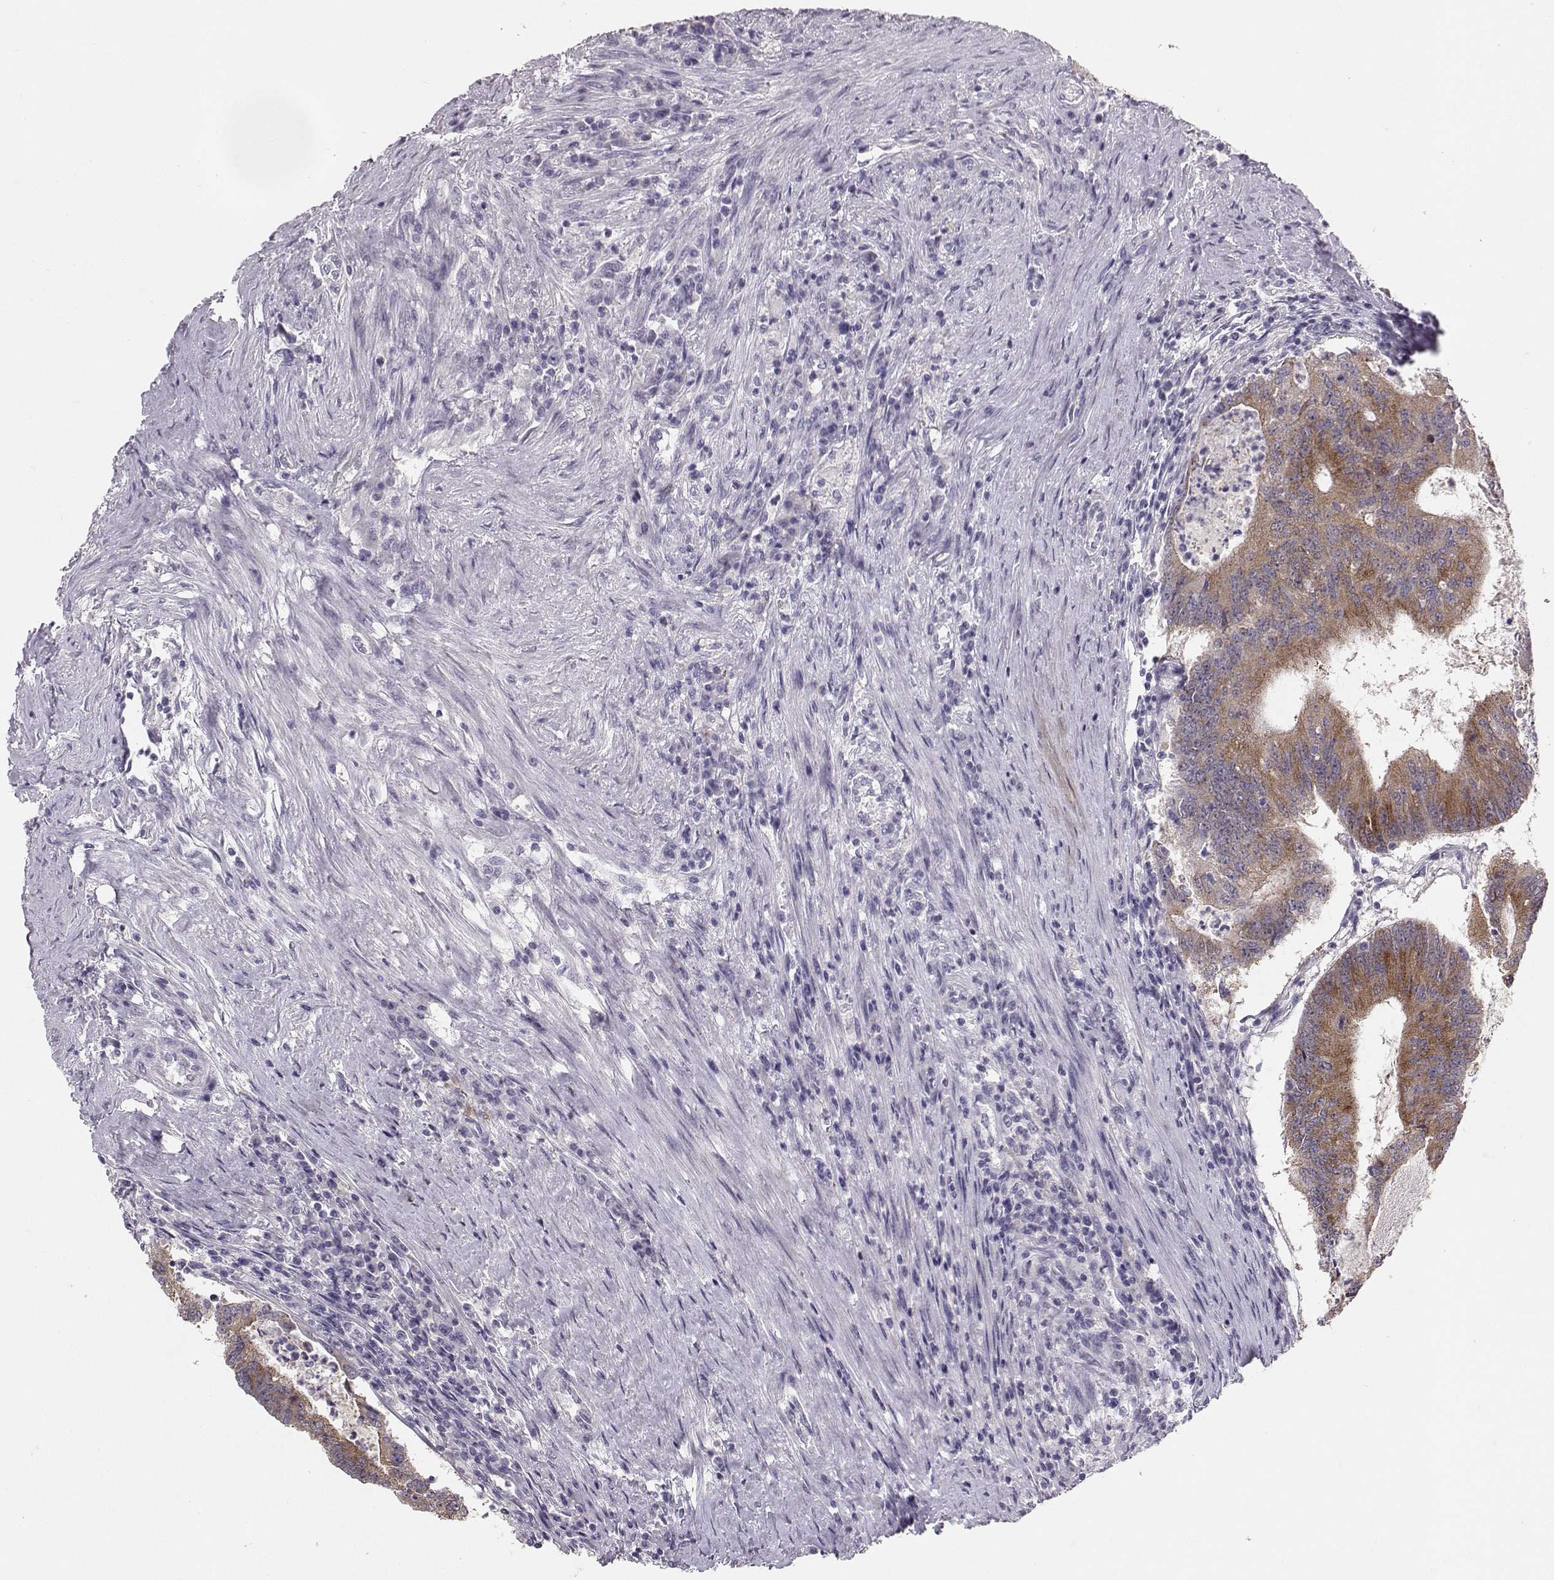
{"staining": {"intensity": "moderate", "quantity": ">75%", "location": "cytoplasmic/membranous"}, "tissue": "colorectal cancer", "cell_type": "Tumor cells", "image_type": "cancer", "snomed": [{"axis": "morphology", "description": "Adenocarcinoma, NOS"}, {"axis": "topography", "description": "Colon"}], "caption": "Colorectal cancer stained with a brown dye shows moderate cytoplasmic/membranous positive positivity in about >75% of tumor cells.", "gene": "PKP2", "patient": {"sex": "female", "age": 70}}